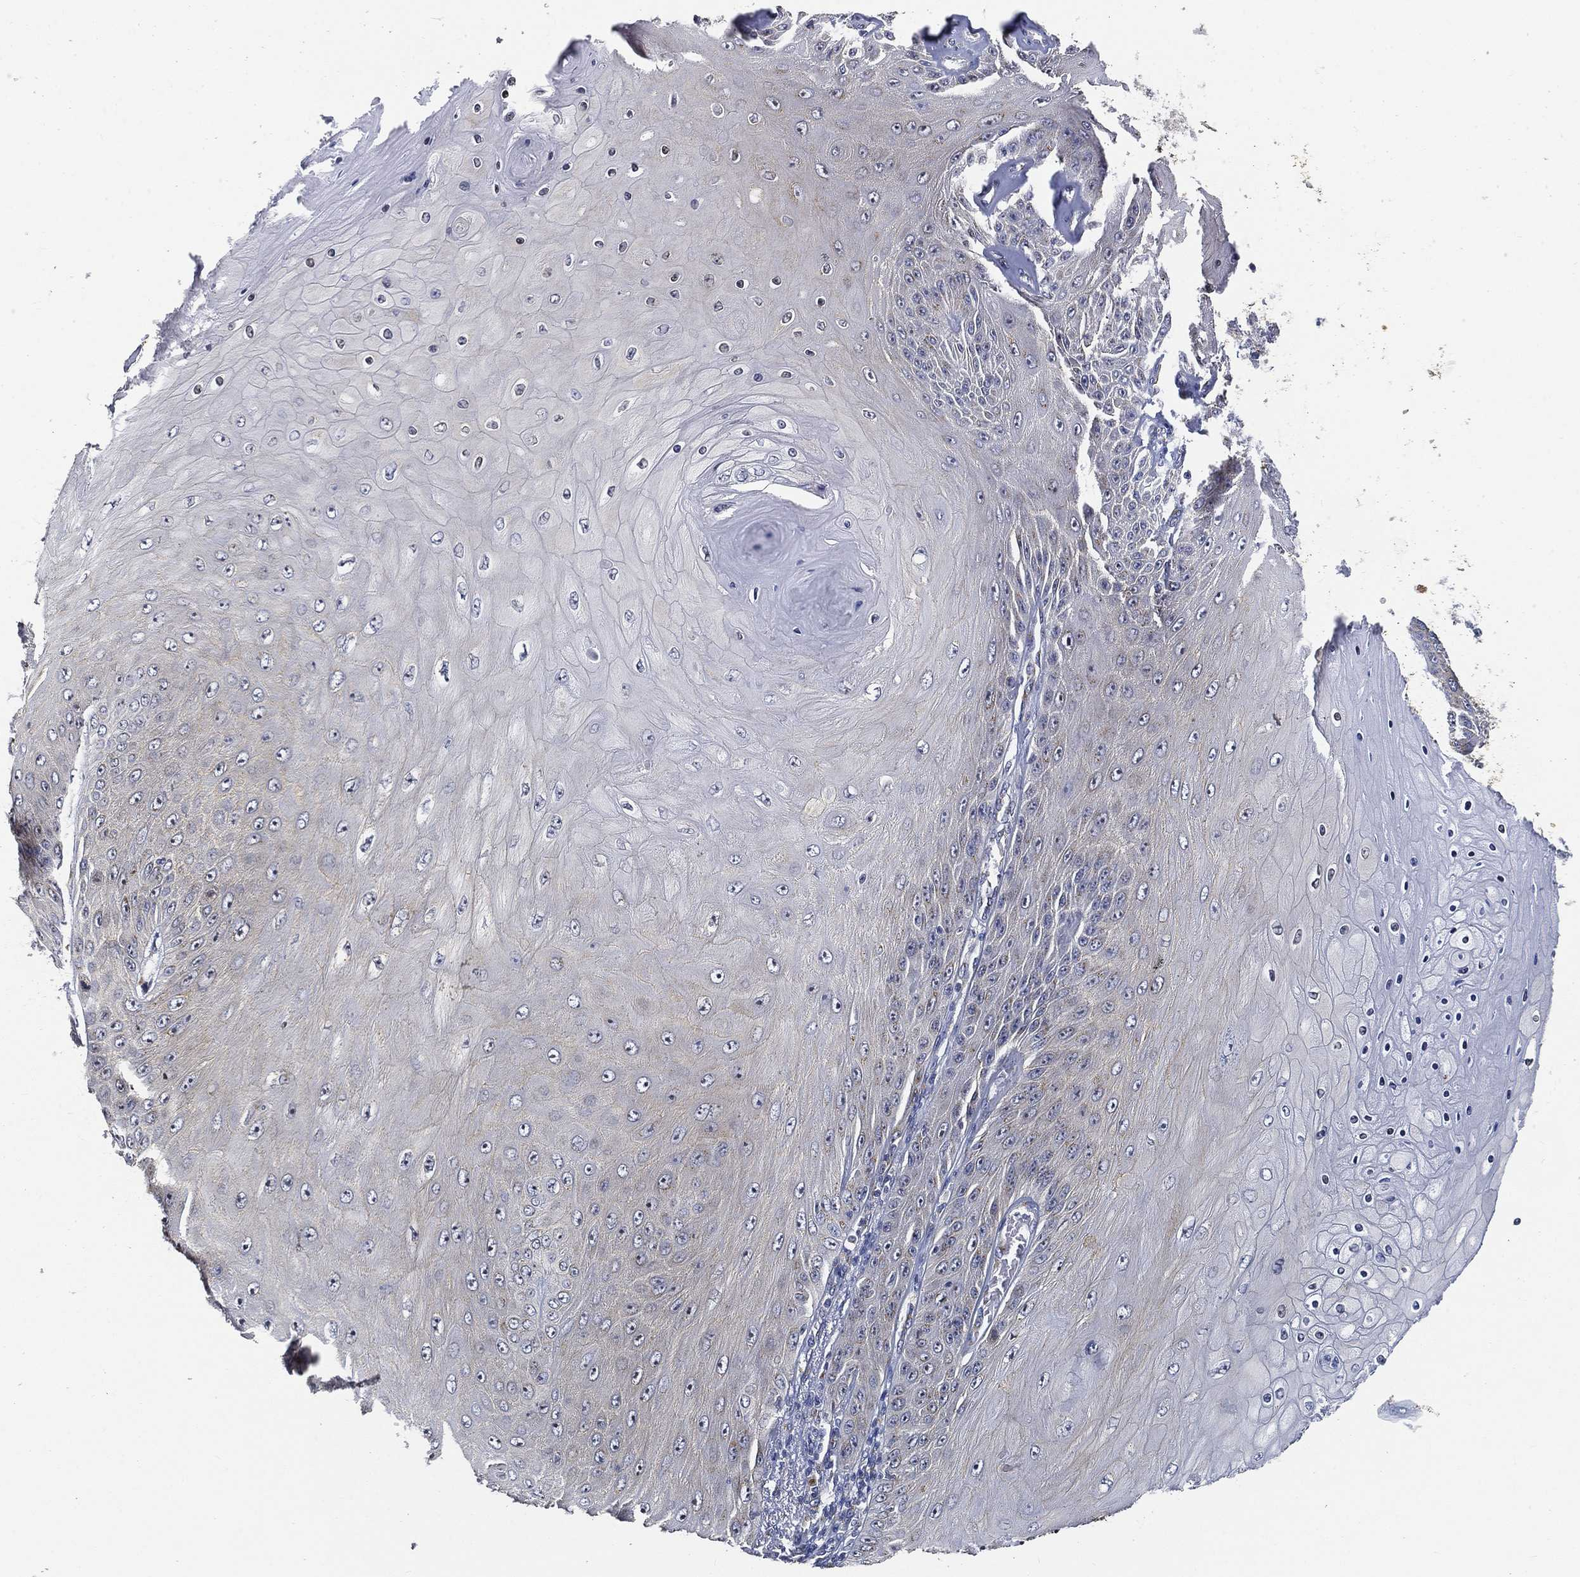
{"staining": {"intensity": "moderate", "quantity": "25%-75%", "location": "cytoplasmic/membranous"}, "tissue": "skin cancer", "cell_type": "Tumor cells", "image_type": "cancer", "snomed": [{"axis": "morphology", "description": "Squamous cell carcinoma, NOS"}, {"axis": "topography", "description": "Skin"}], "caption": "IHC photomicrograph of human squamous cell carcinoma (skin) stained for a protein (brown), which demonstrates medium levels of moderate cytoplasmic/membranous positivity in about 25%-75% of tumor cells.", "gene": "TICAM1", "patient": {"sex": "male", "age": 62}}